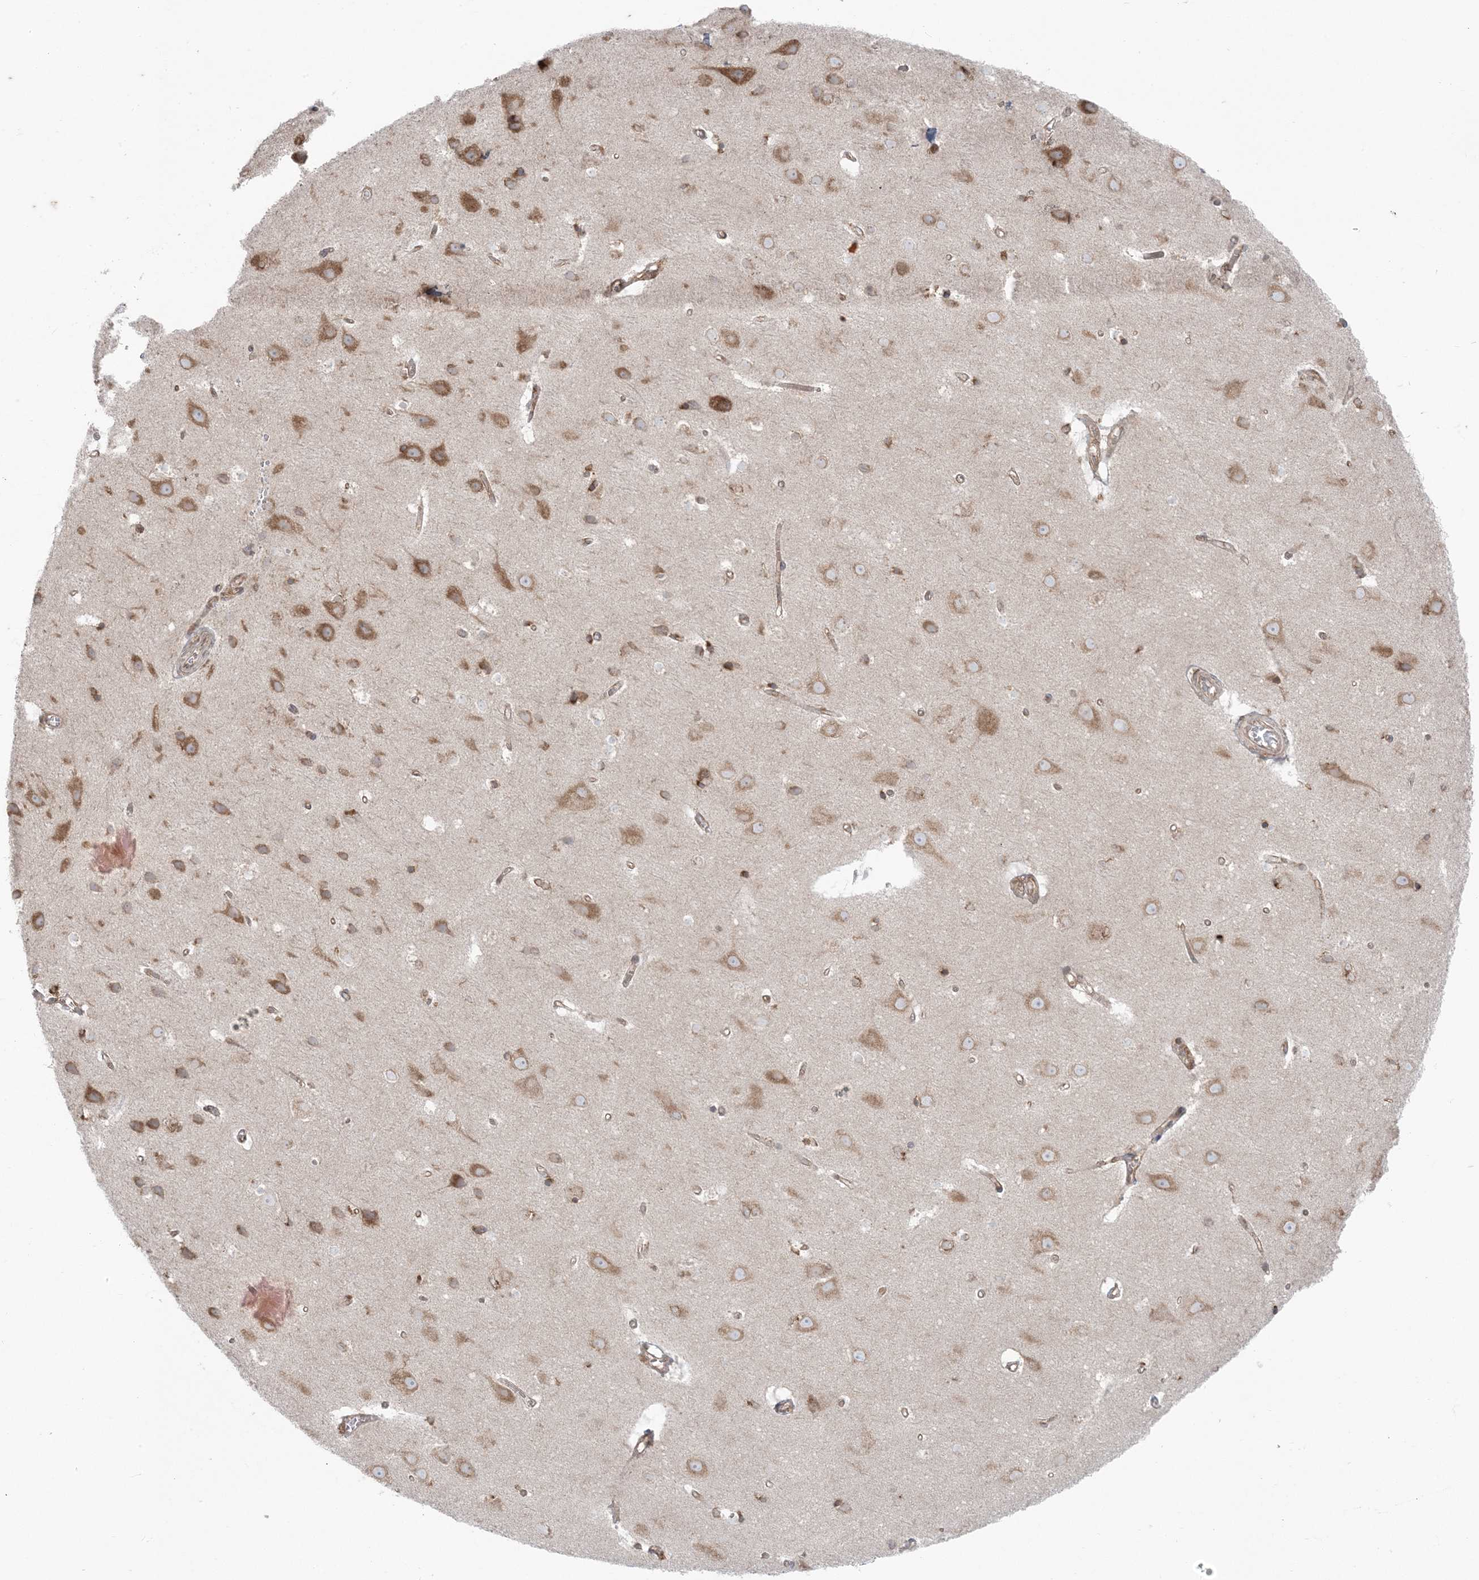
{"staining": {"intensity": "moderate", "quantity": "25%-75%", "location": "cytoplasmic/membranous"}, "tissue": "cerebral cortex", "cell_type": "Endothelial cells", "image_type": "normal", "snomed": [{"axis": "morphology", "description": "Normal tissue, NOS"}, {"axis": "topography", "description": "Cerebral cortex"}], "caption": "Human cerebral cortex stained for a protein (brown) shows moderate cytoplasmic/membranous positive expression in about 25%-75% of endothelial cells.", "gene": "UBXN4", "patient": {"sex": "male", "age": 54}}